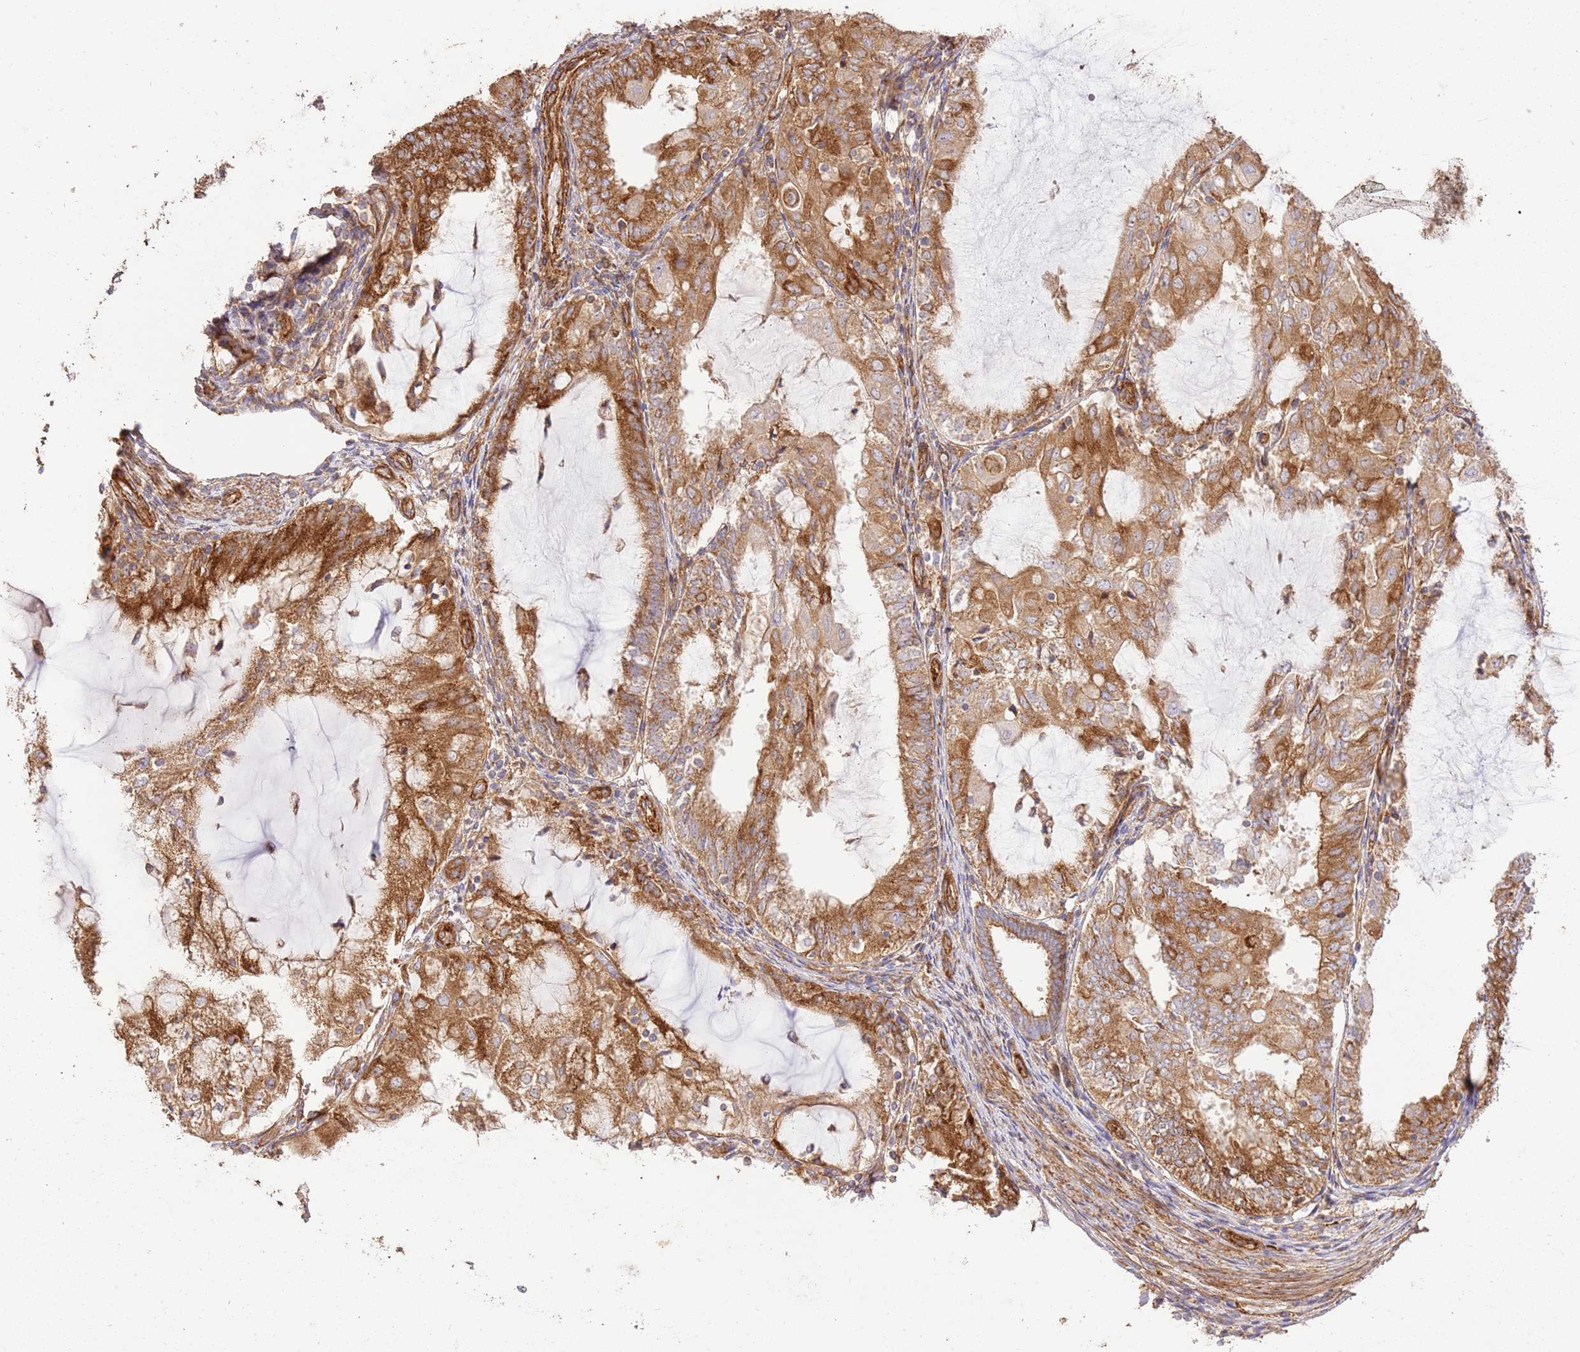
{"staining": {"intensity": "strong", "quantity": ">75%", "location": "cytoplasmic/membranous"}, "tissue": "endometrial cancer", "cell_type": "Tumor cells", "image_type": "cancer", "snomed": [{"axis": "morphology", "description": "Adenocarcinoma, NOS"}, {"axis": "topography", "description": "Endometrium"}], "caption": "This photomicrograph reveals immunohistochemistry staining of human adenocarcinoma (endometrial), with high strong cytoplasmic/membranous expression in approximately >75% of tumor cells.", "gene": "ZBTB39", "patient": {"sex": "female", "age": 81}}